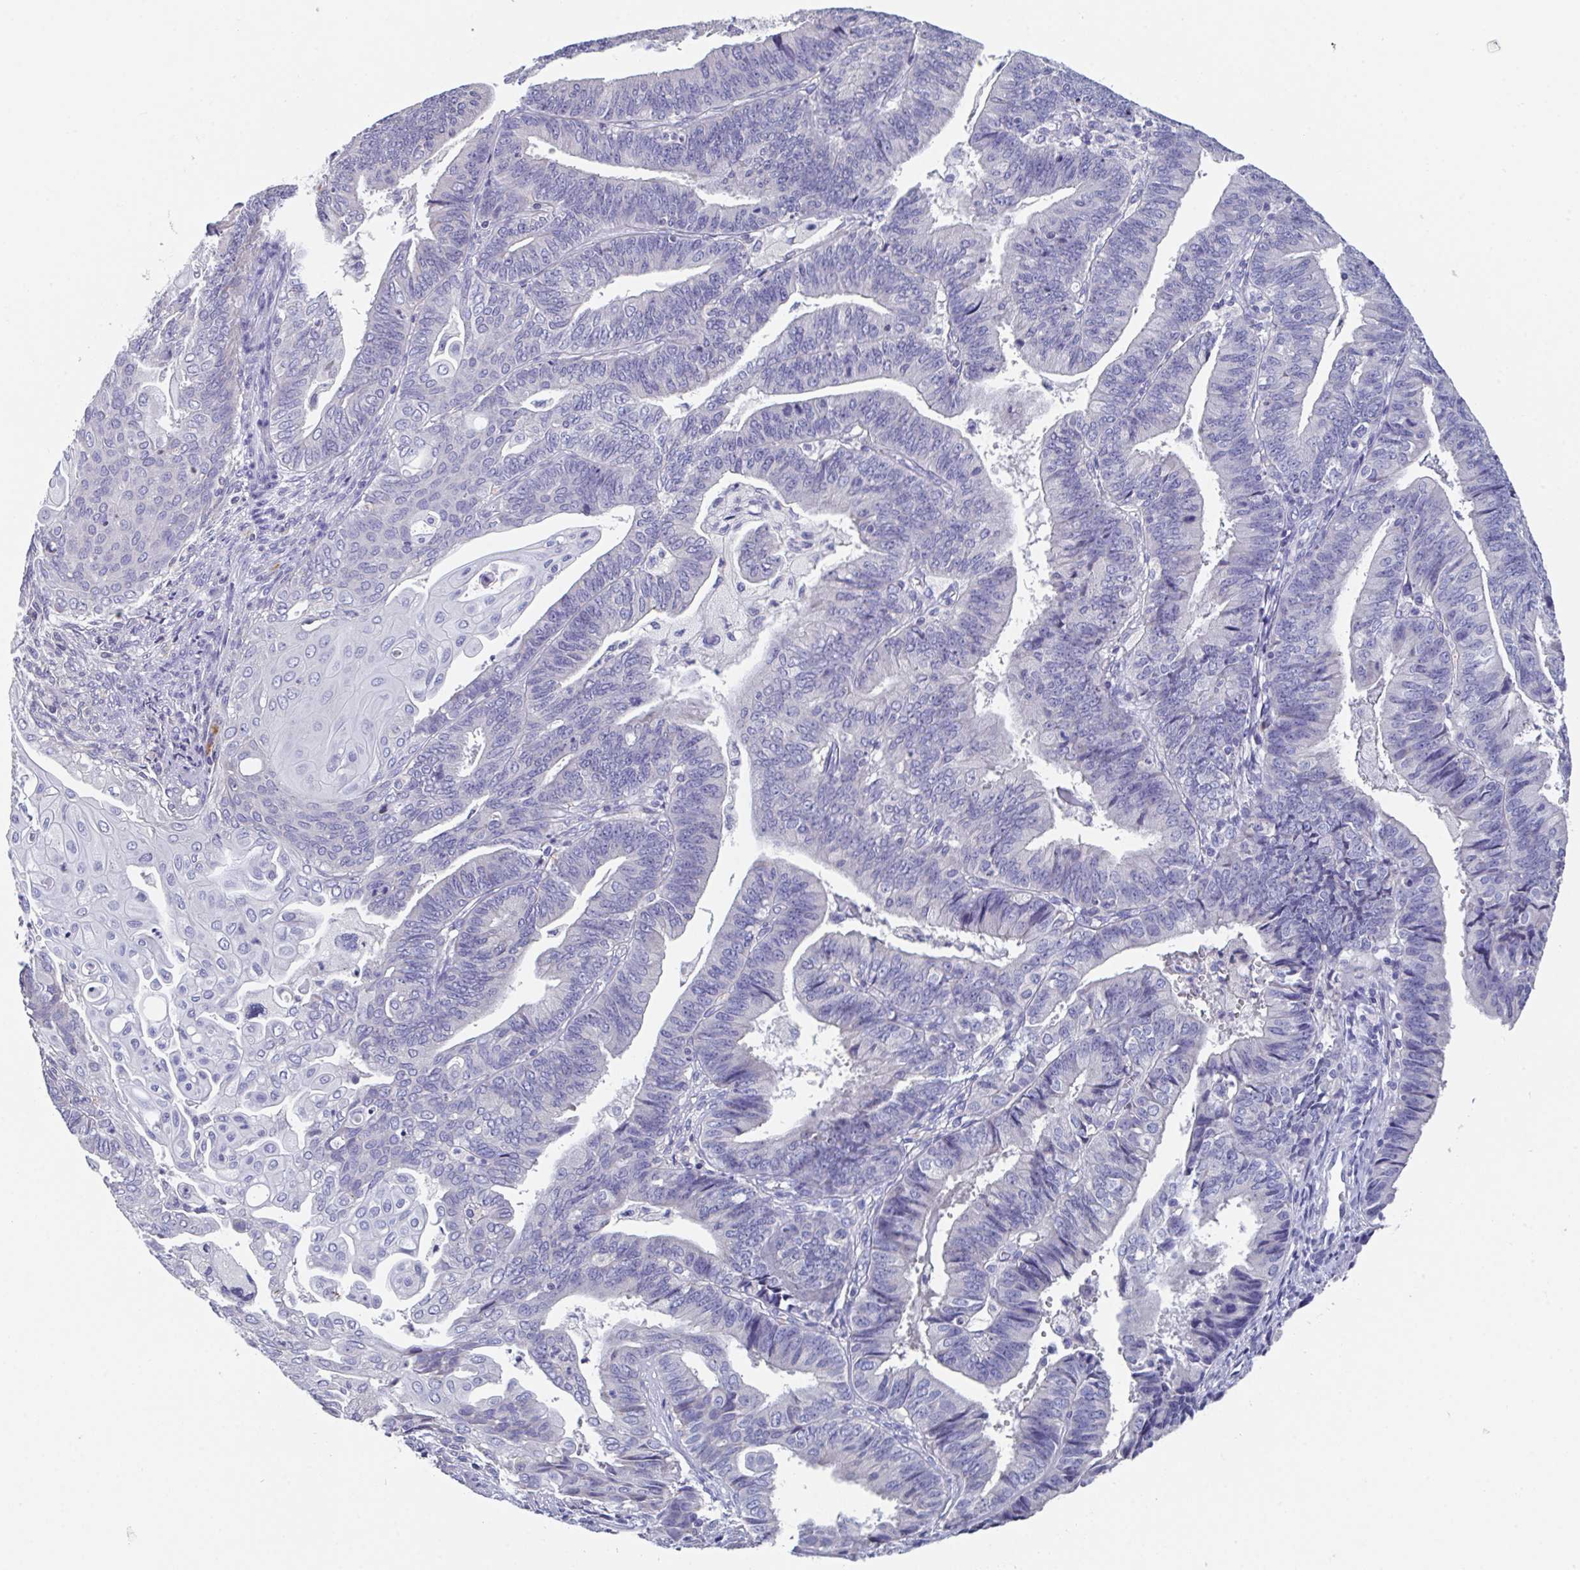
{"staining": {"intensity": "negative", "quantity": "none", "location": "none"}, "tissue": "endometrial cancer", "cell_type": "Tumor cells", "image_type": "cancer", "snomed": [{"axis": "morphology", "description": "Adenocarcinoma, NOS"}, {"axis": "topography", "description": "Endometrium"}], "caption": "Immunohistochemistry (IHC) micrograph of endometrial cancer (adenocarcinoma) stained for a protein (brown), which exhibits no positivity in tumor cells.", "gene": "LRRC58", "patient": {"sex": "female", "age": 73}}